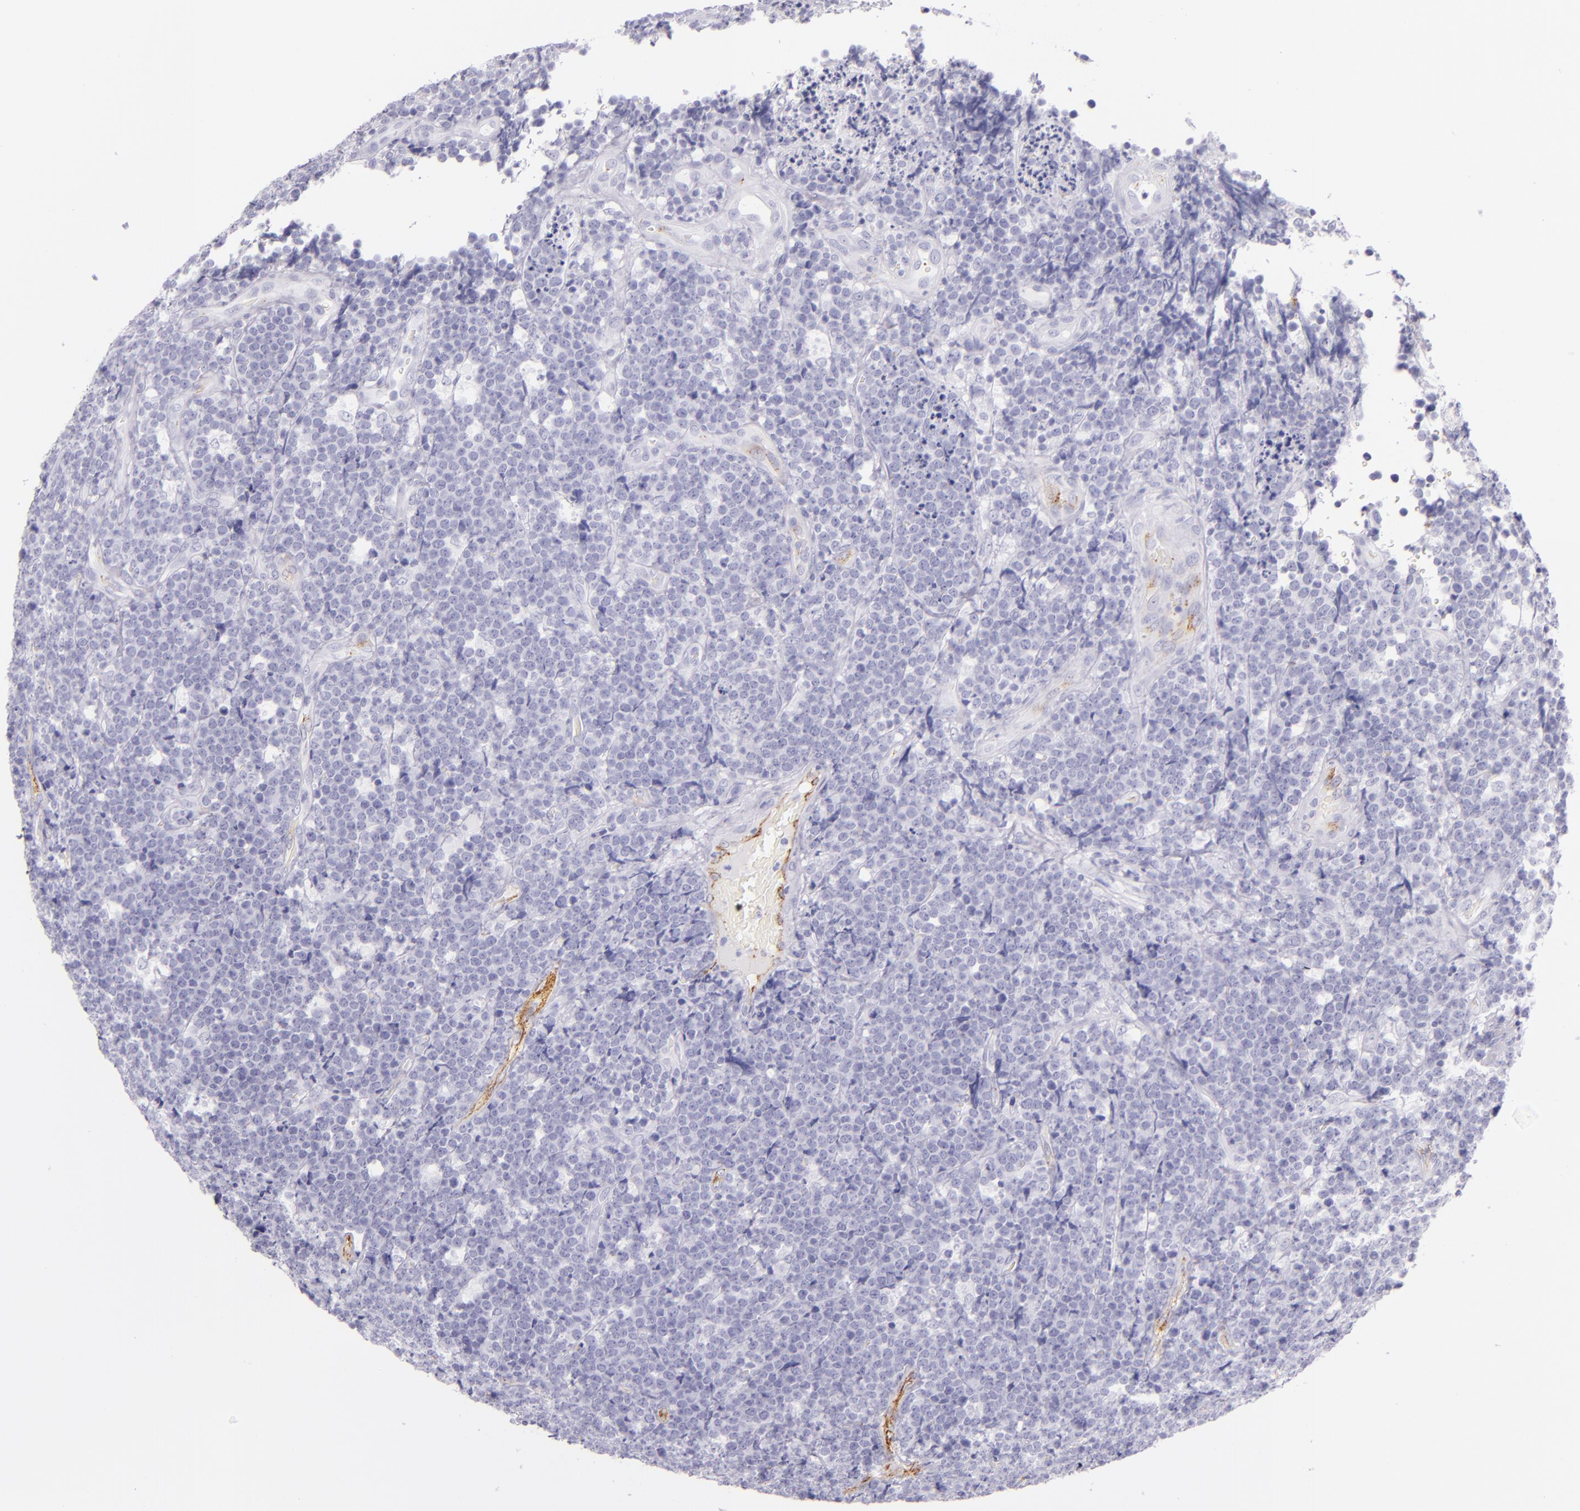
{"staining": {"intensity": "negative", "quantity": "none", "location": "none"}, "tissue": "lymphoma", "cell_type": "Tumor cells", "image_type": "cancer", "snomed": [{"axis": "morphology", "description": "Malignant lymphoma, non-Hodgkin's type, High grade"}, {"axis": "topography", "description": "Small intestine"}, {"axis": "topography", "description": "Colon"}], "caption": "High-grade malignant lymphoma, non-Hodgkin's type stained for a protein using immunohistochemistry (IHC) exhibits no positivity tumor cells.", "gene": "SELP", "patient": {"sex": "male", "age": 8}}